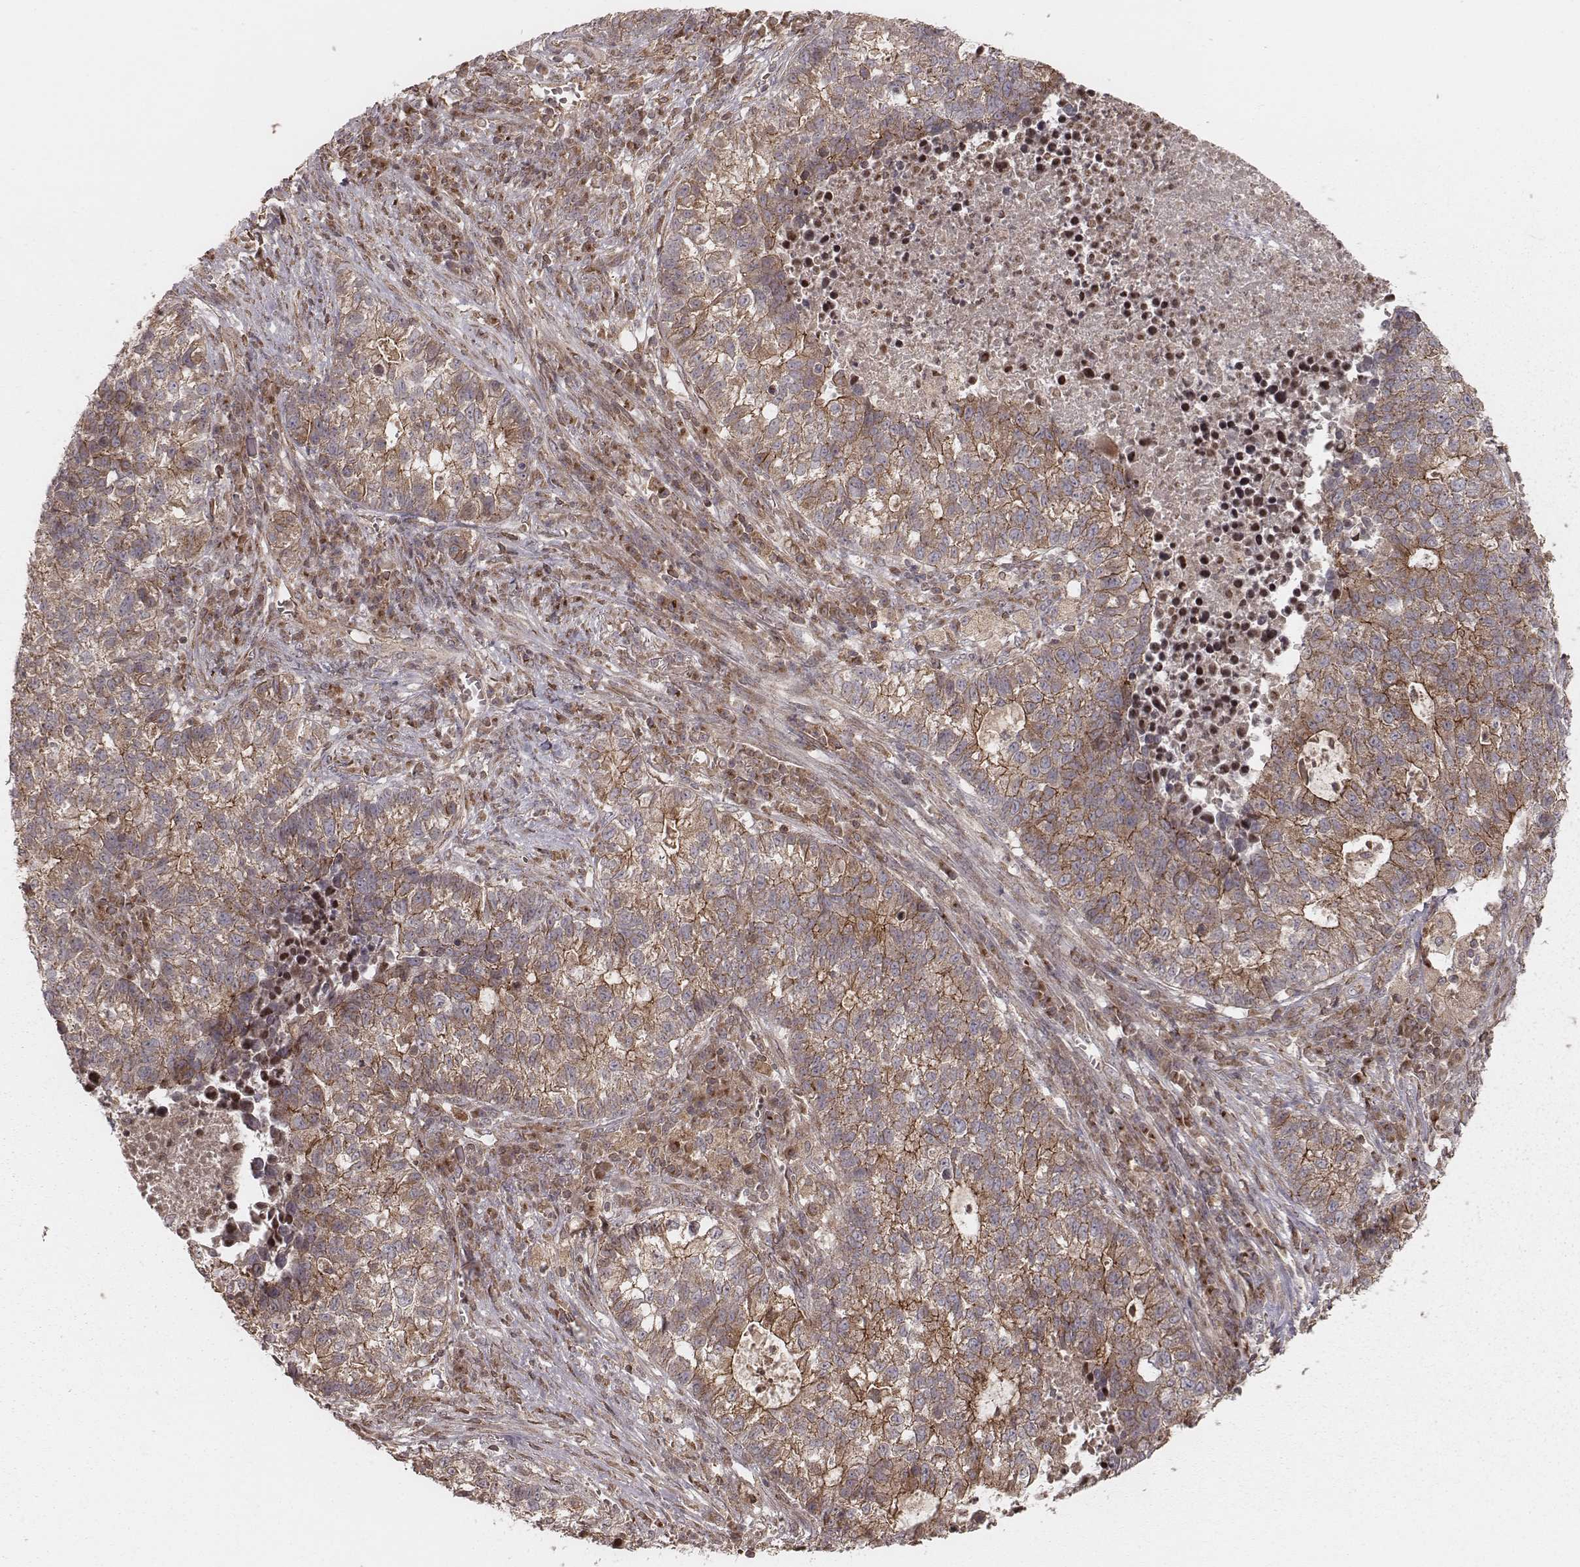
{"staining": {"intensity": "moderate", "quantity": ">75%", "location": "cytoplasmic/membranous"}, "tissue": "lung cancer", "cell_type": "Tumor cells", "image_type": "cancer", "snomed": [{"axis": "morphology", "description": "Adenocarcinoma, NOS"}, {"axis": "topography", "description": "Lung"}], "caption": "Lung cancer (adenocarcinoma) stained with a brown dye displays moderate cytoplasmic/membranous positive staining in approximately >75% of tumor cells.", "gene": "MYO19", "patient": {"sex": "male", "age": 57}}